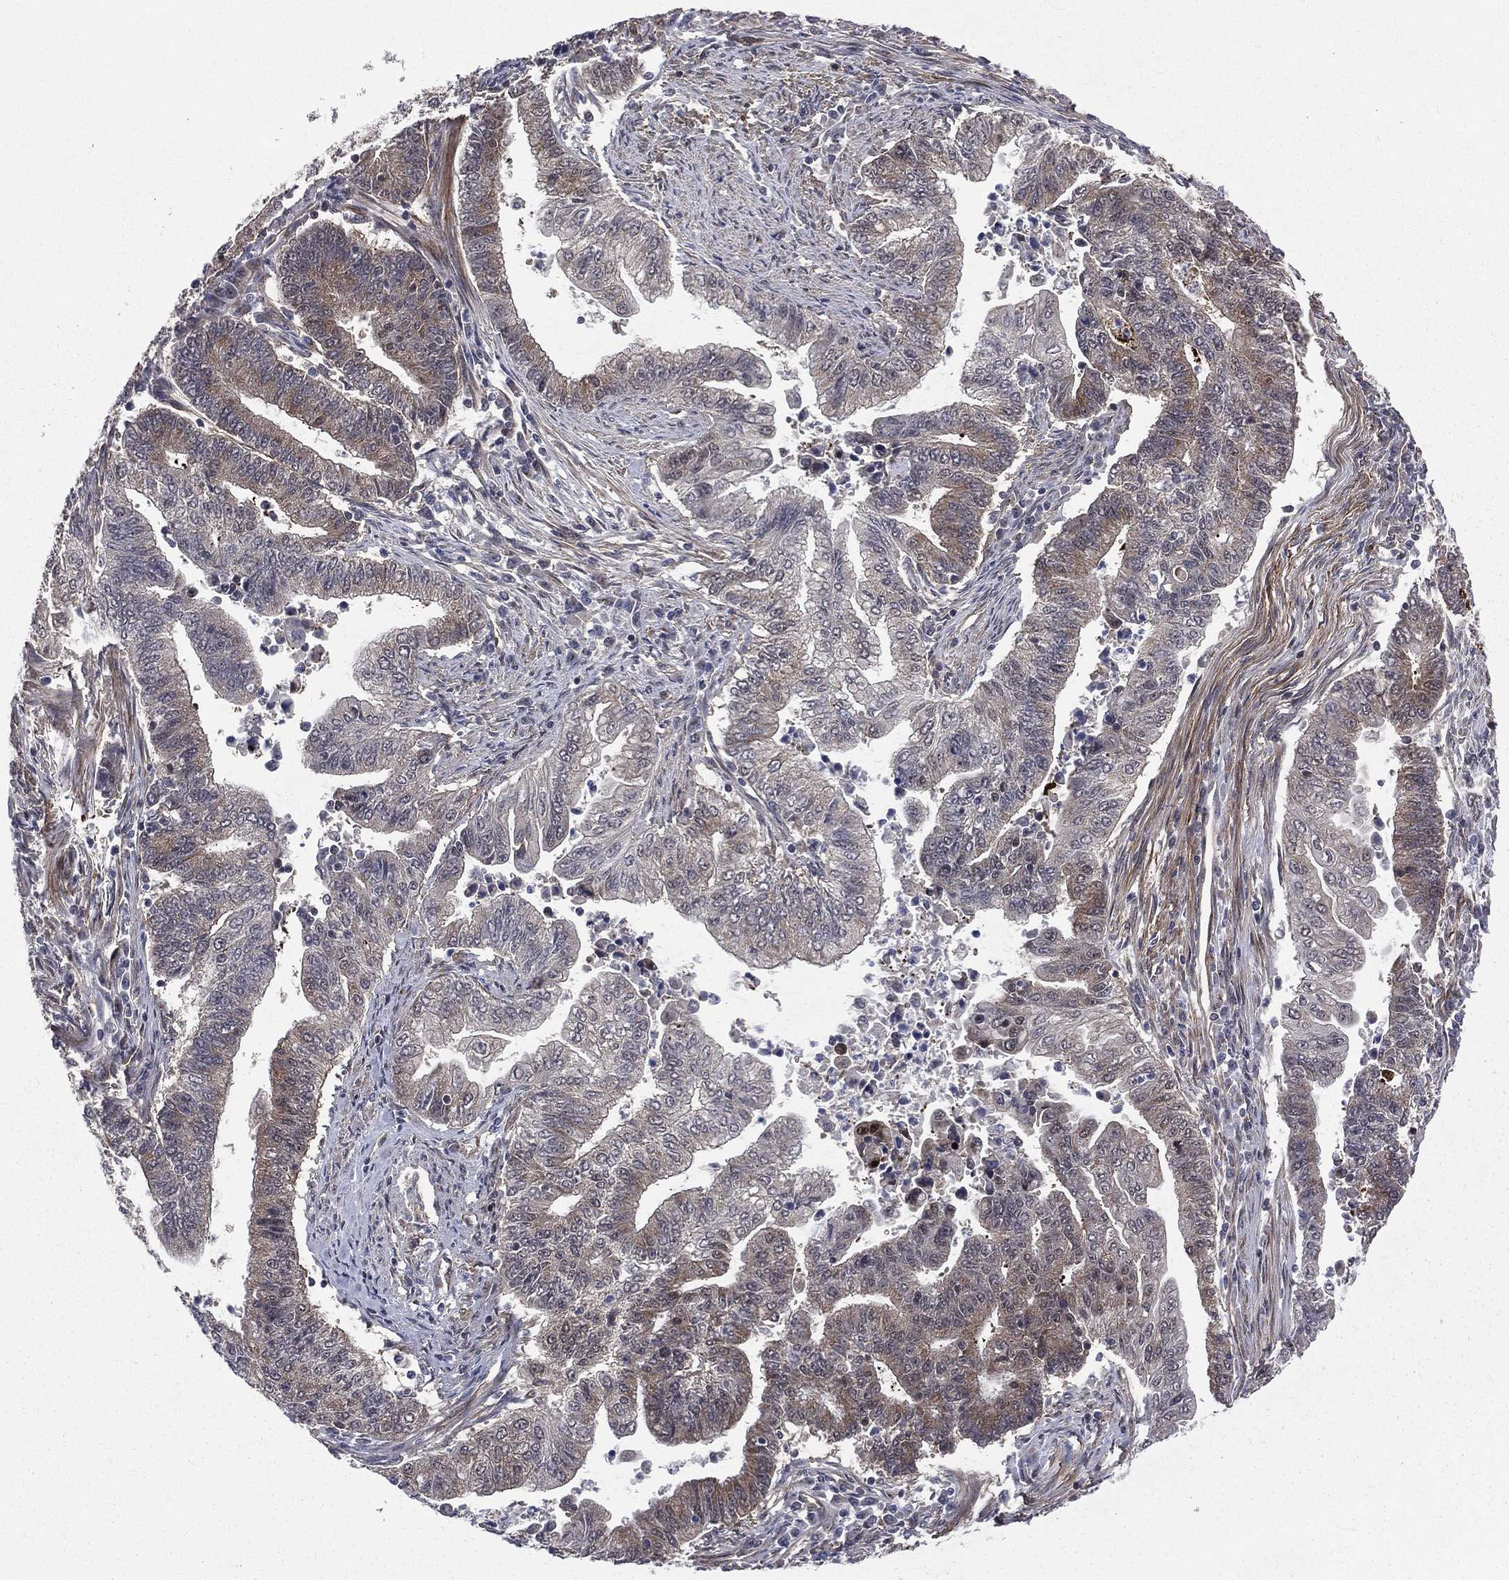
{"staining": {"intensity": "weak", "quantity": "<25%", "location": "cytoplasmic/membranous"}, "tissue": "endometrial cancer", "cell_type": "Tumor cells", "image_type": "cancer", "snomed": [{"axis": "morphology", "description": "Adenocarcinoma, NOS"}, {"axis": "topography", "description": "Uterus"}, {"axis": "topography", "description": "Endometrium"}], "caption": "Tumor cells show no significant protein staining in endometrial cancer (adenocarcinoma).", "gene": "ARL3", "patient": {"sex": "female", "age": 54}}